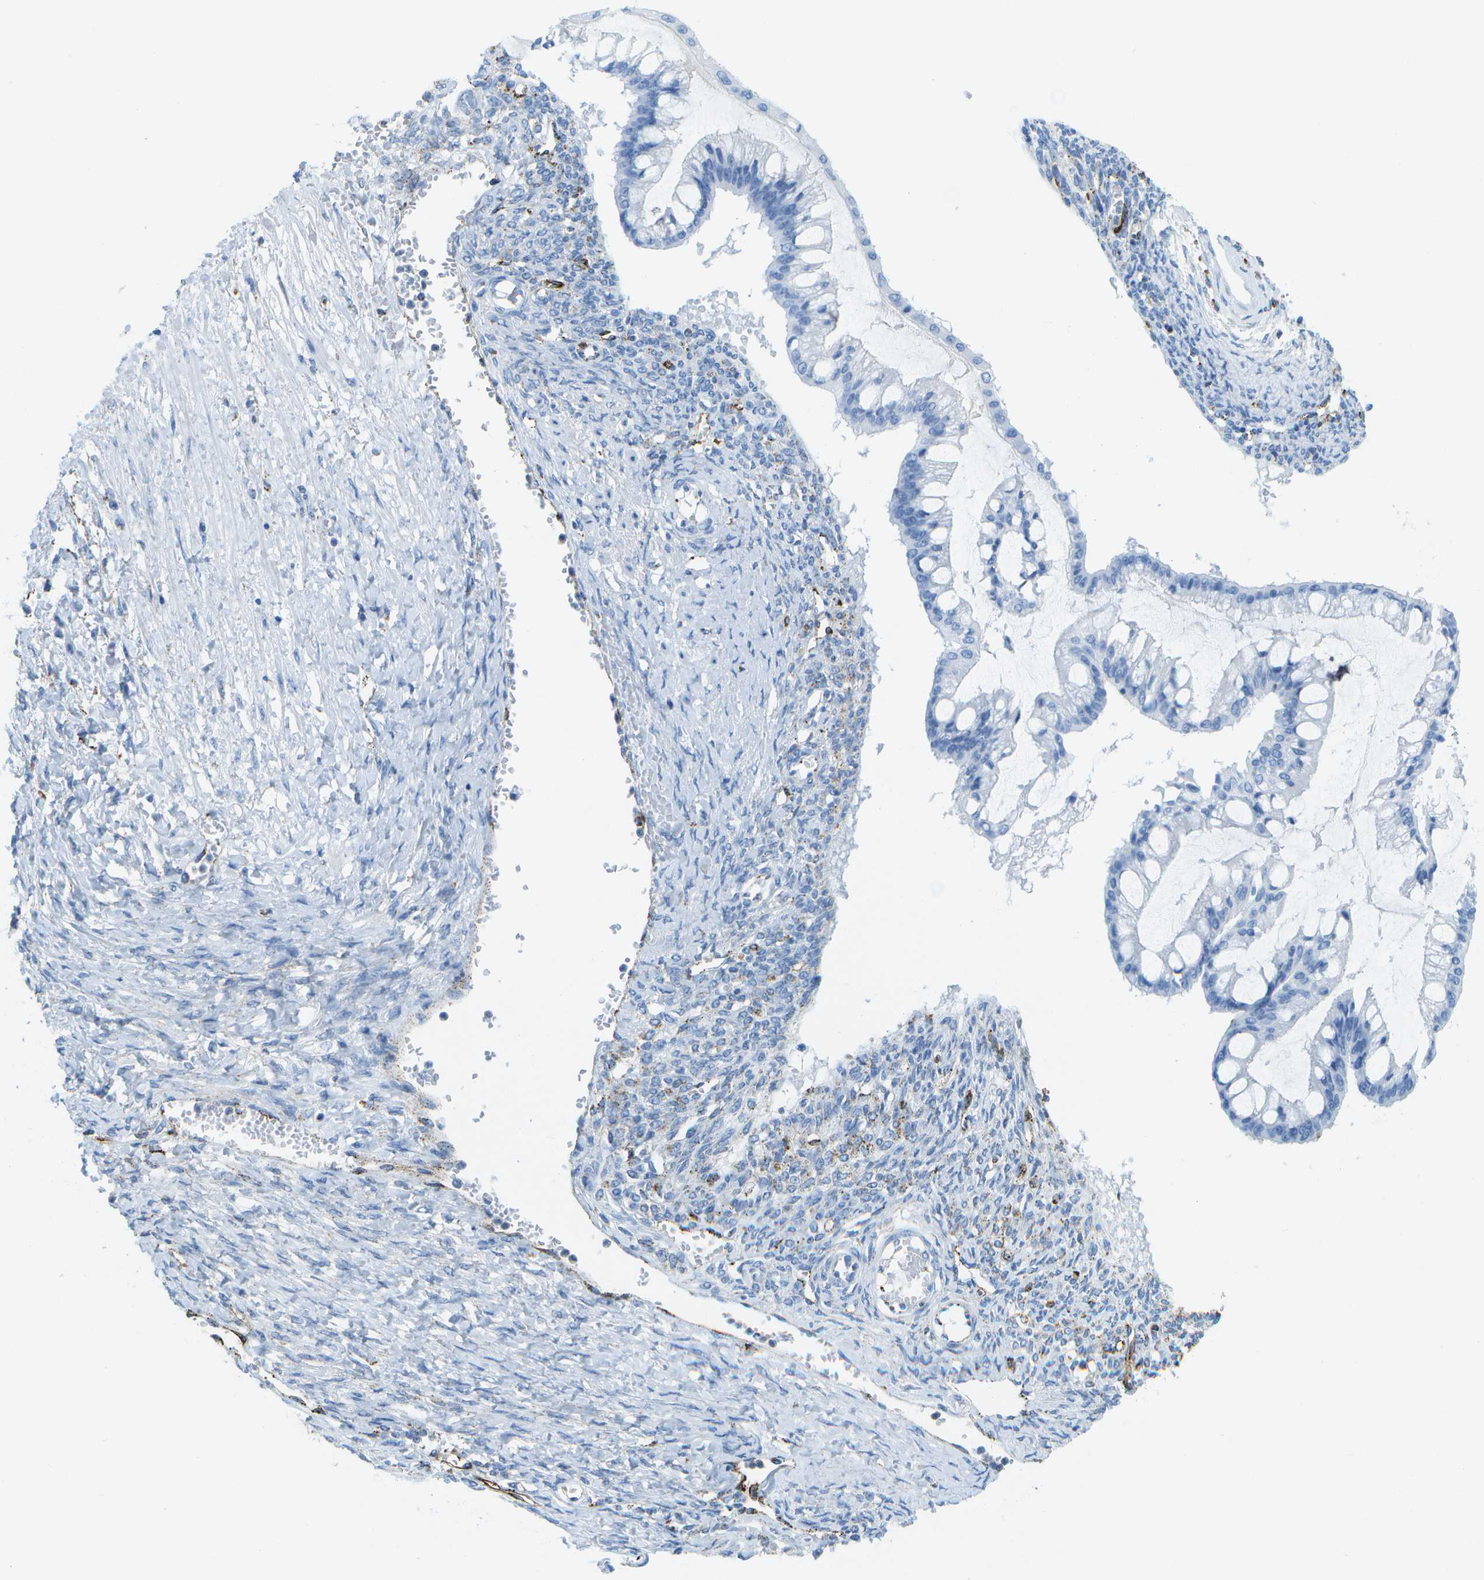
{"staining": {"intensity": "negative", "quantity": "none", "location": "none"}, "tissue": "ovarian cancer", "cell_type": "Tumor cells", "image_type": "cancer", "snomed": [{"axis": "morphology", "description": "Cystadenocarcinoma, mucinous, NOS"}, {"axis": "topography", "description": "Ovary"}], "caption": "DAB (3,3'-diaminobenzidine) immunohistochemical staining of mucinous cystadenocarcinoma (ovarian) reveals no significant positivity in tumor cells.", "gene": "PRCP", "patient": {"sex": "female", "age": 73}}